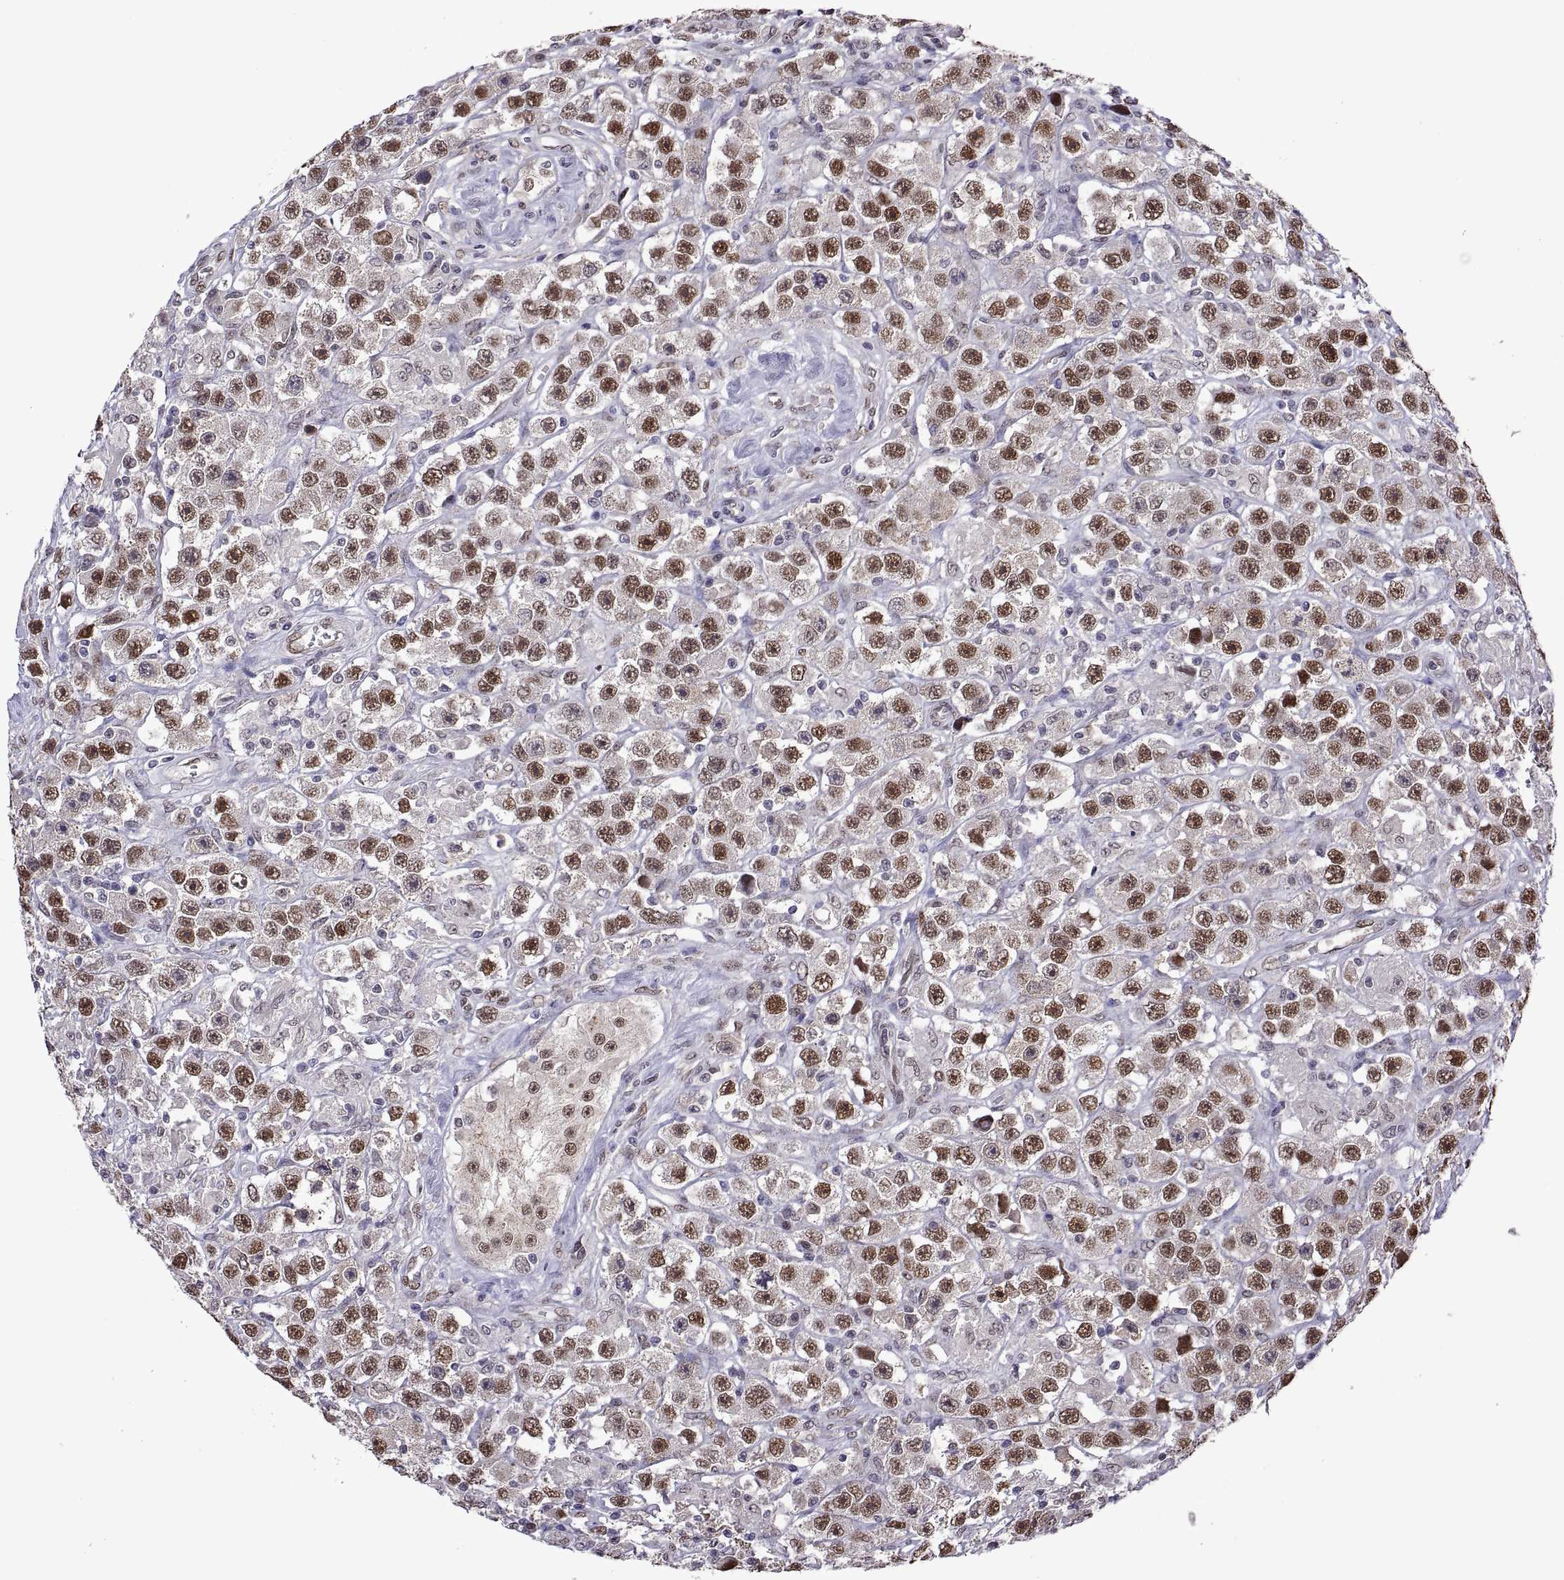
{"staining": {"intensity": "moderate", "quantity": "25%-75%", "location": "nuclear"}, "tissue": "testis cancer", "cell_type": "Tumor cells", "image_type": "cancer", "snomed": [{"axis": "morphology", "description": "Seminoma, NOS"}, {"axis": "topography", "description": "Testis"}], "caption": "Immunohistochemical staining of human testis cancer (seminoma) shows moderate nuclear protein staining in about 25%-75% of tumor cells. (Stains: DAB in brown, nuclei in blue, Microscopy: brightfield microscopy at high magnification).", "gene": "NR4A1", "patient": {"sex": "male", "age": 45}}